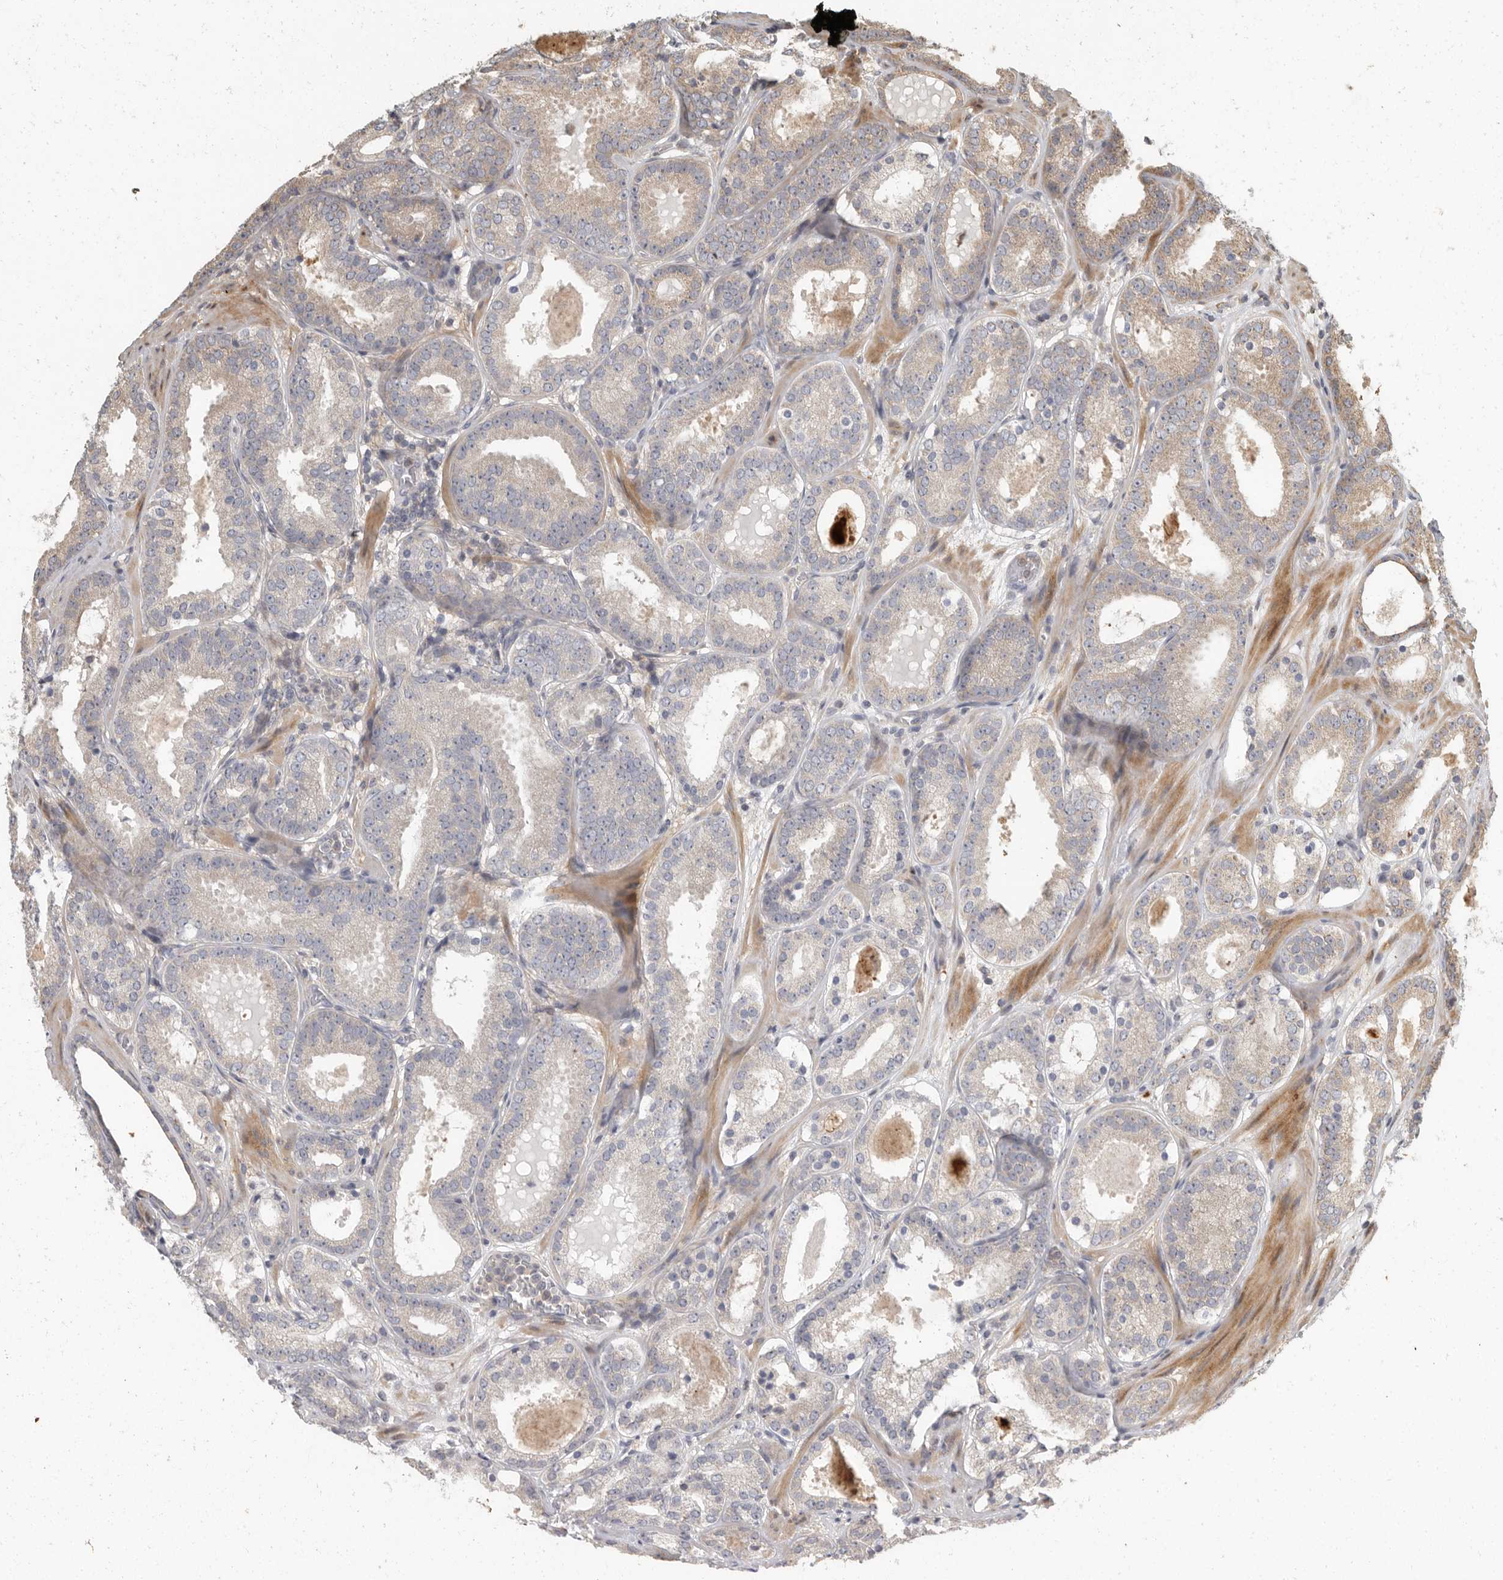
{"staining": {"intensity": "weak", "quantity": "<25%", "location": "cytoplasmic/membranous"}, "tissue": "prostate cancer", "cell_type": "Tumor cells", "image_type": "cancer", "snomed": [{"axis": "morphology", "description": "Adenocarcinoma, Low grade"}, {"axis": "topography", "description": "Prostate"}], "caption": "A micrograph of prostate adenocarcinoma (low-grade) stained for a protein exhibits no brown staining in tumor cells.", "gene": "SWT1", "patient": {"sex": "male", "age": 69}}